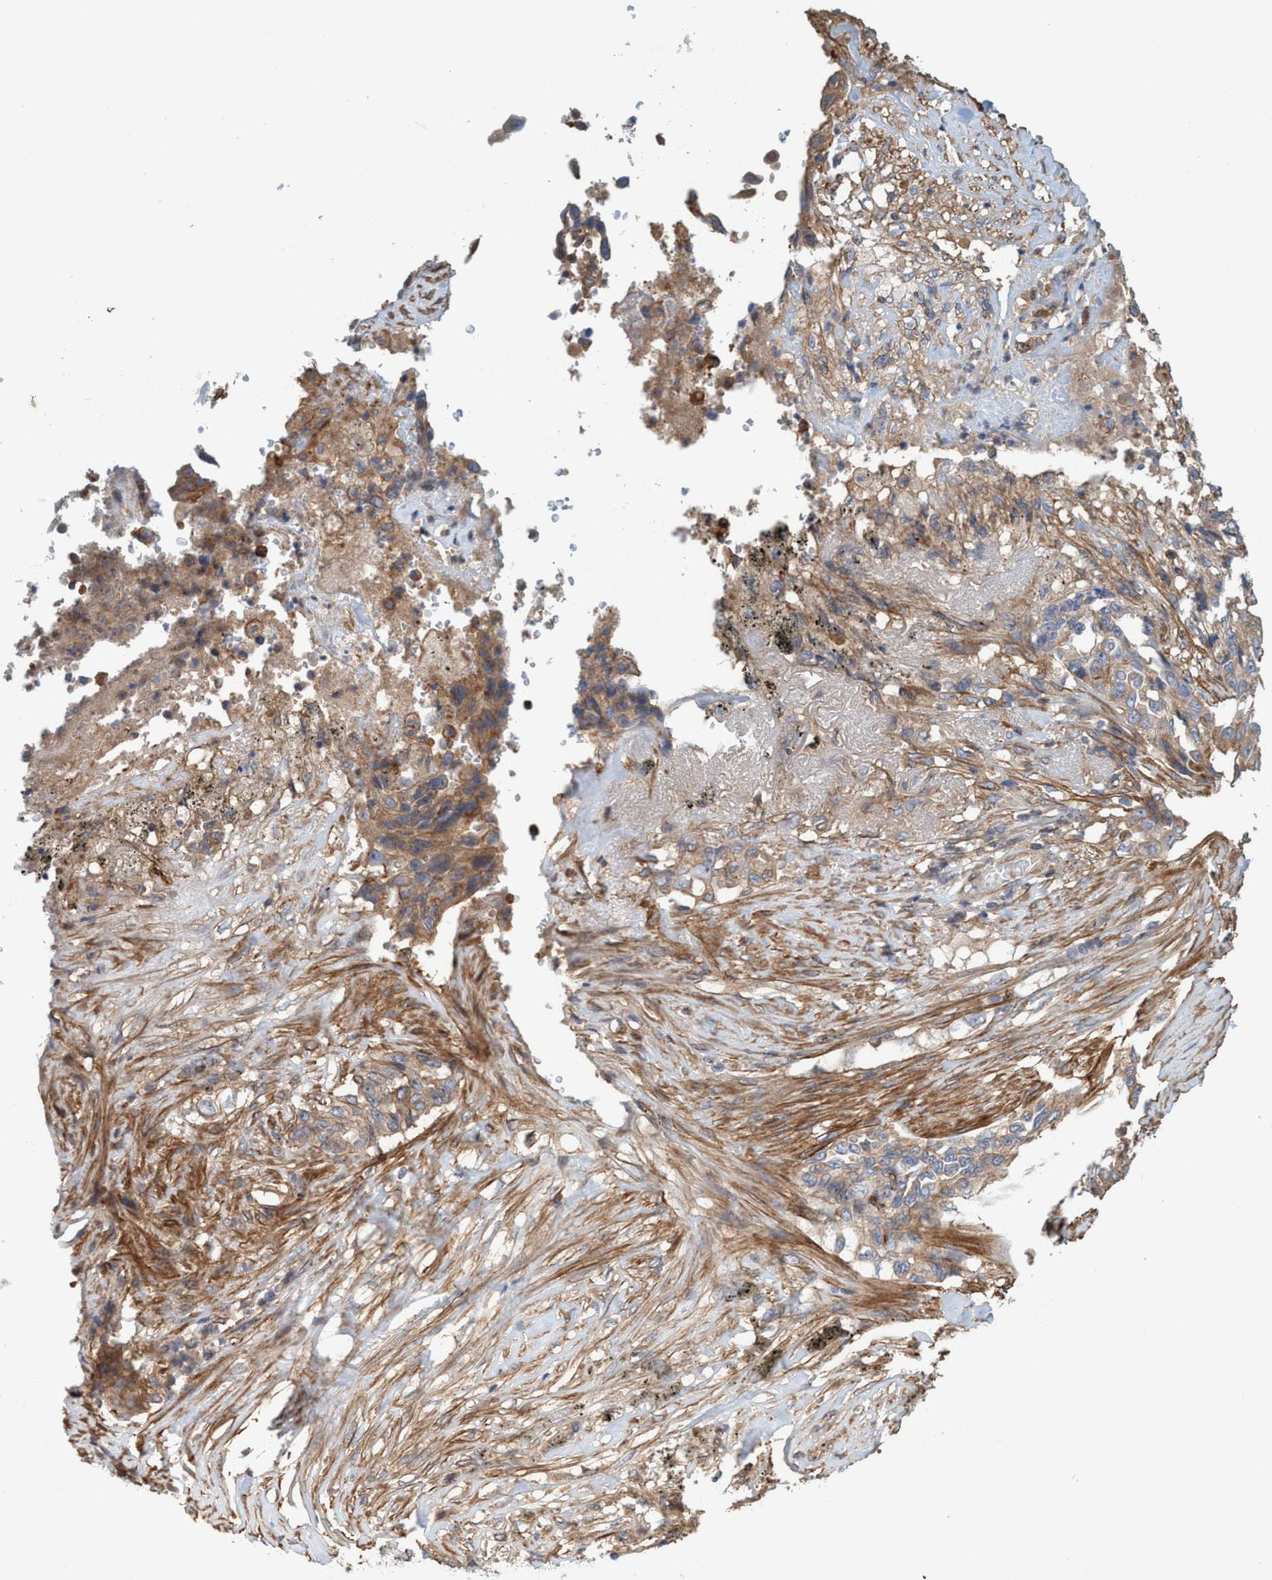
{"staining": {"intensity": "moderate", "quantity": "25%-75%", "location": "cytoplasmic/membranous"}, "tissue": "lung cancer", "cell_type": "Tumor cells", "image_type": "cancer", "snomed": [{"axis": "morphology", "description": "Adenocarcinoma, NOS"}, {"axis": "topography", "description": "Lung"}], "caption": "An image of human adenocarcinoma (lung) stained for a protein demonstrates moderate cytoplasmic/membranous brown staining in tumor cells.", "gene": "SPECC1", "patient": {"sex": "female", "age": 51}}